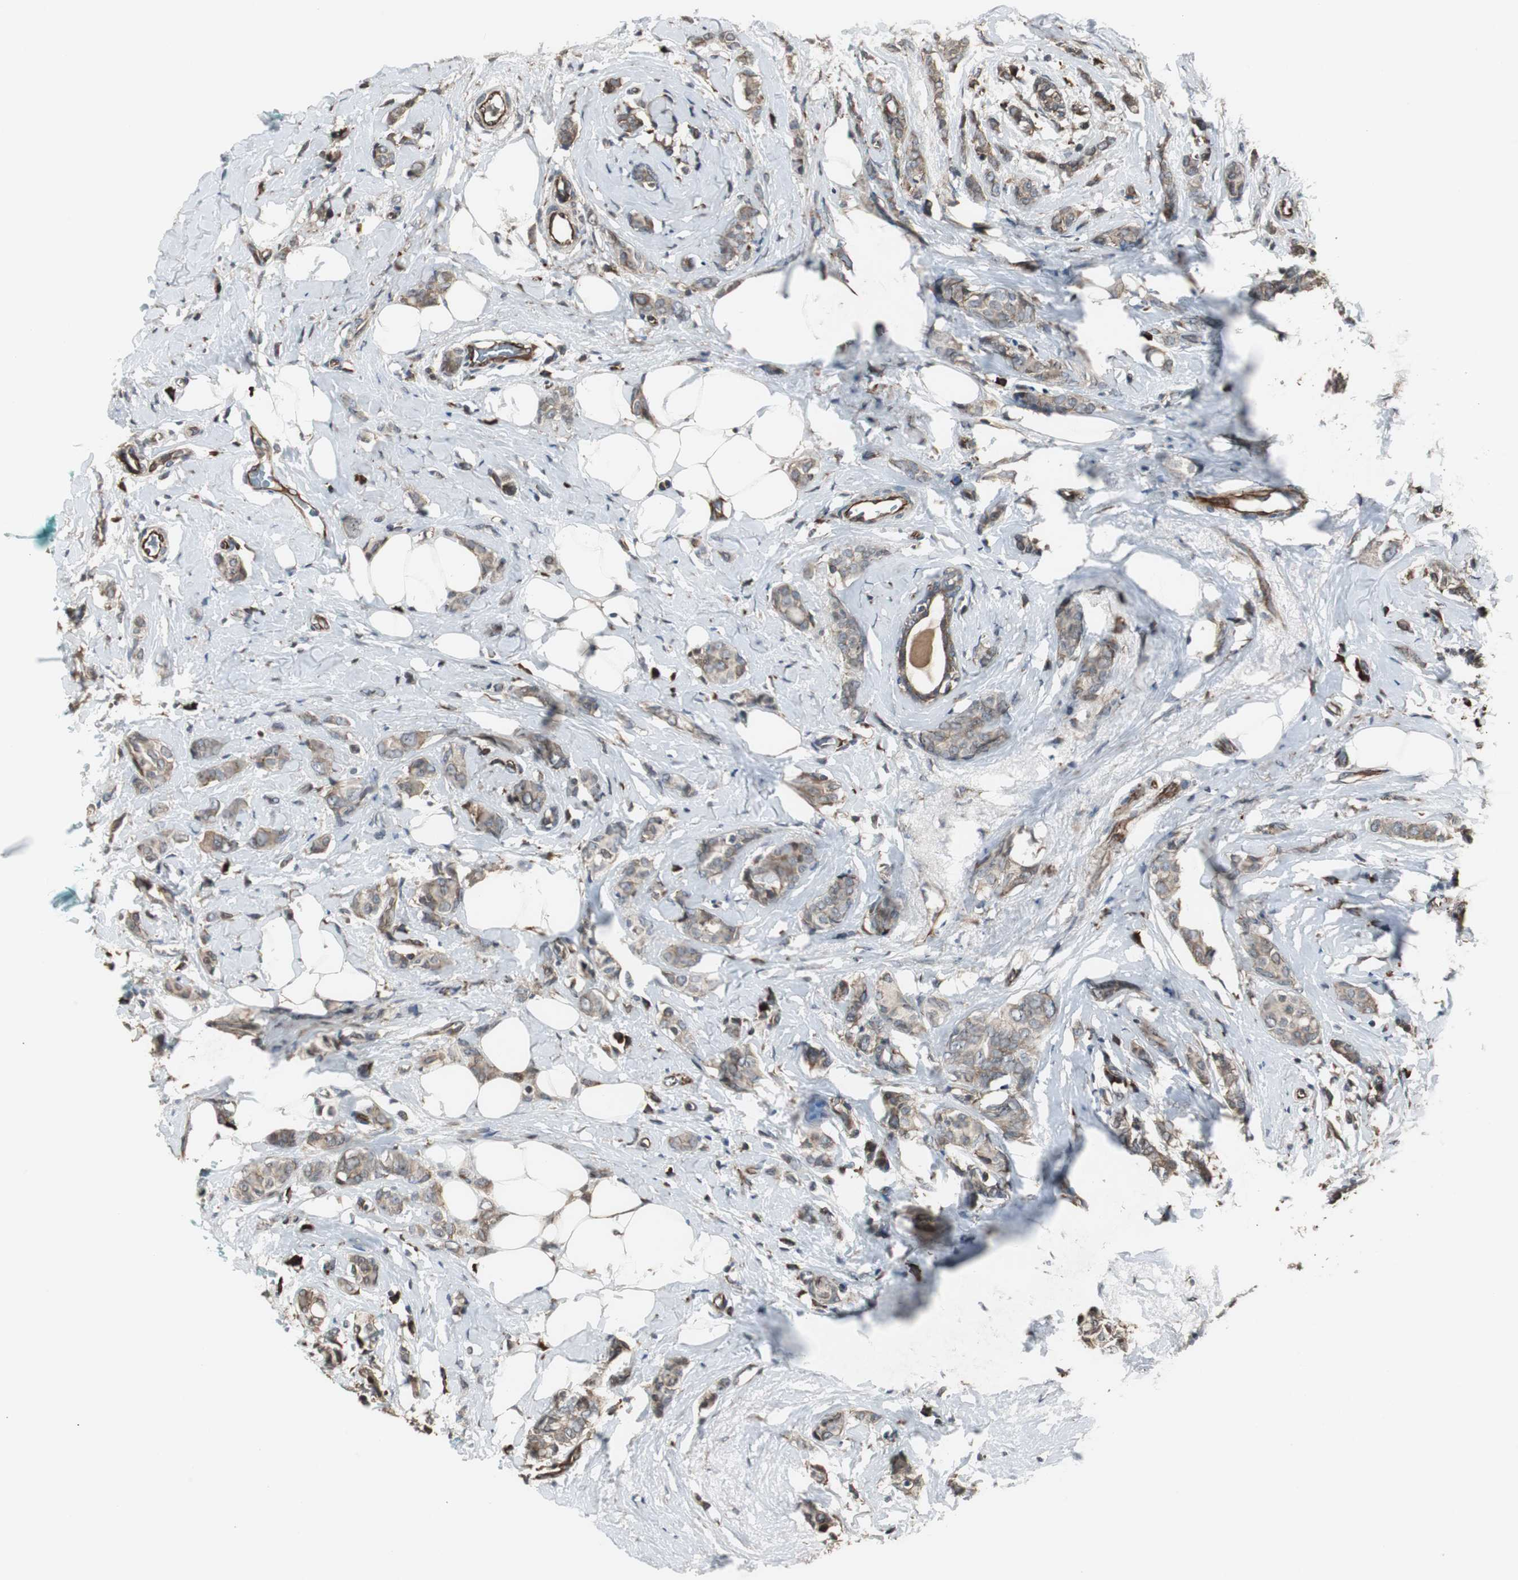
{"staining": {"intensity": "weak", "quantity": "25%-75%", "location": "cytoplasmic/membranous"}, "tissue": "breast cancer", "cell_type": "Tumor cells", "image_type": "cancer", "snomed": [{"axis": "morphology", "description": "Lobular carcinoma"}, {"axis": "topography", "description": "Breast"}], "caption": "Tumor cells demonstrate low levels of weak cytoplasmic/membranous expression in approximately 25%-75% of cells in breast cancer. (DAB = brown stain, brightfield microscopy at high magnification).", "gene": "CHP1", "patient": {"sex": "female", "age": 60}}